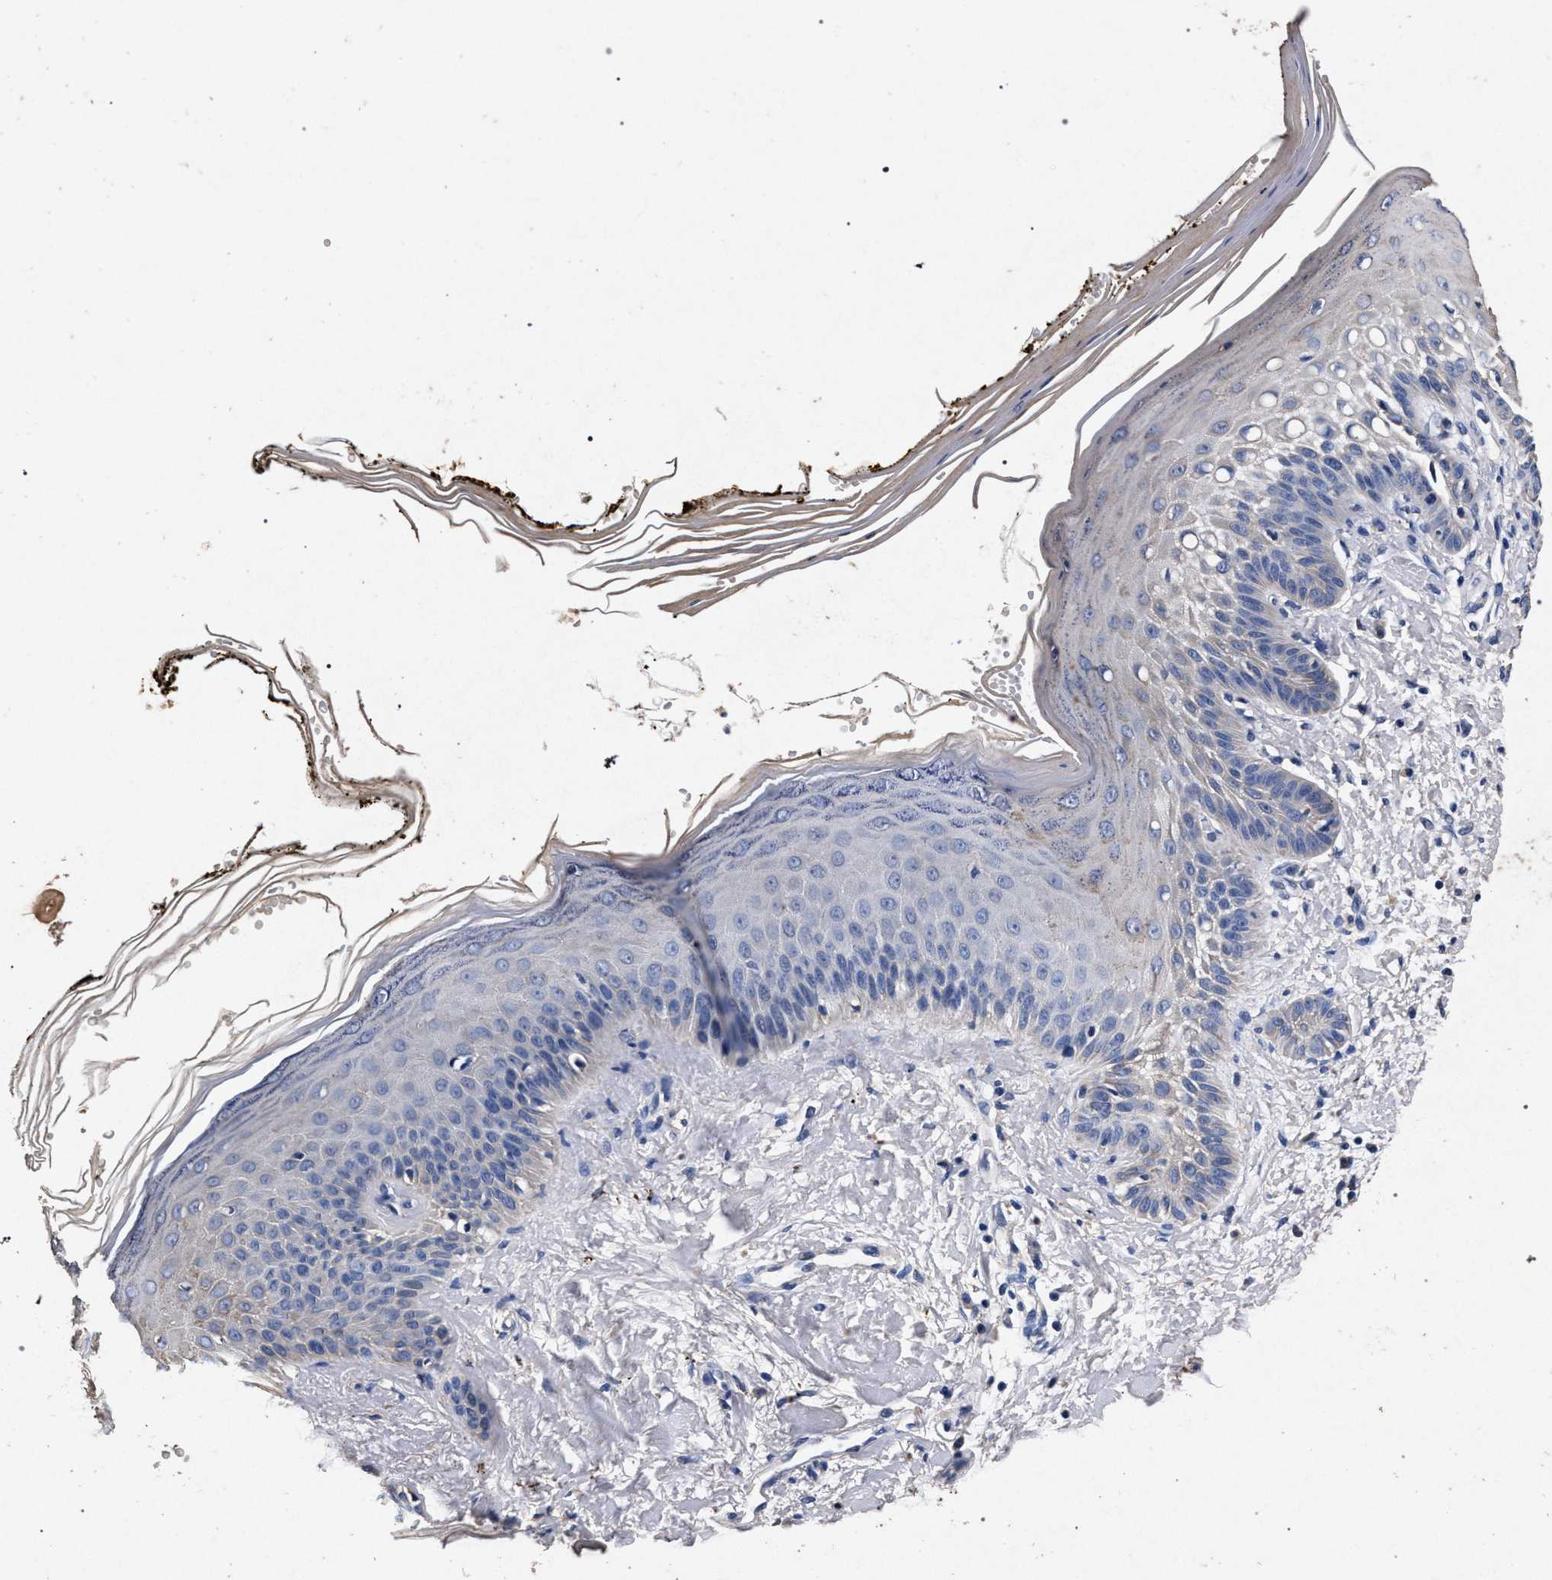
{"staining": {"intensity": "moderate", "quantity": ">75%", "location": "cytoplasmic/membranous"}, "tissue": "skin", "cell_type": "Fibroblasts", "image_type": "normal", "snomed": [{"axis": "morphology", "description": "Normal tissue, NOS"}, {"axis": "topography", "description": "Skin"}, {"axis": "topography", "description": "Peripheral nerve tissue"}], "caption": "IHC micrograph of unremarkable skin: human skin stained using immunohistochemistry (IHC) demonstrates medium levels of moderate protein expression localized specifically in the cytoplasmic/membranous of fibroblasts, appearing as a cytoplasmic/membranous brown color.", "gene": "ATP1A2", "patient": {"sex": "male", "age": 24}}